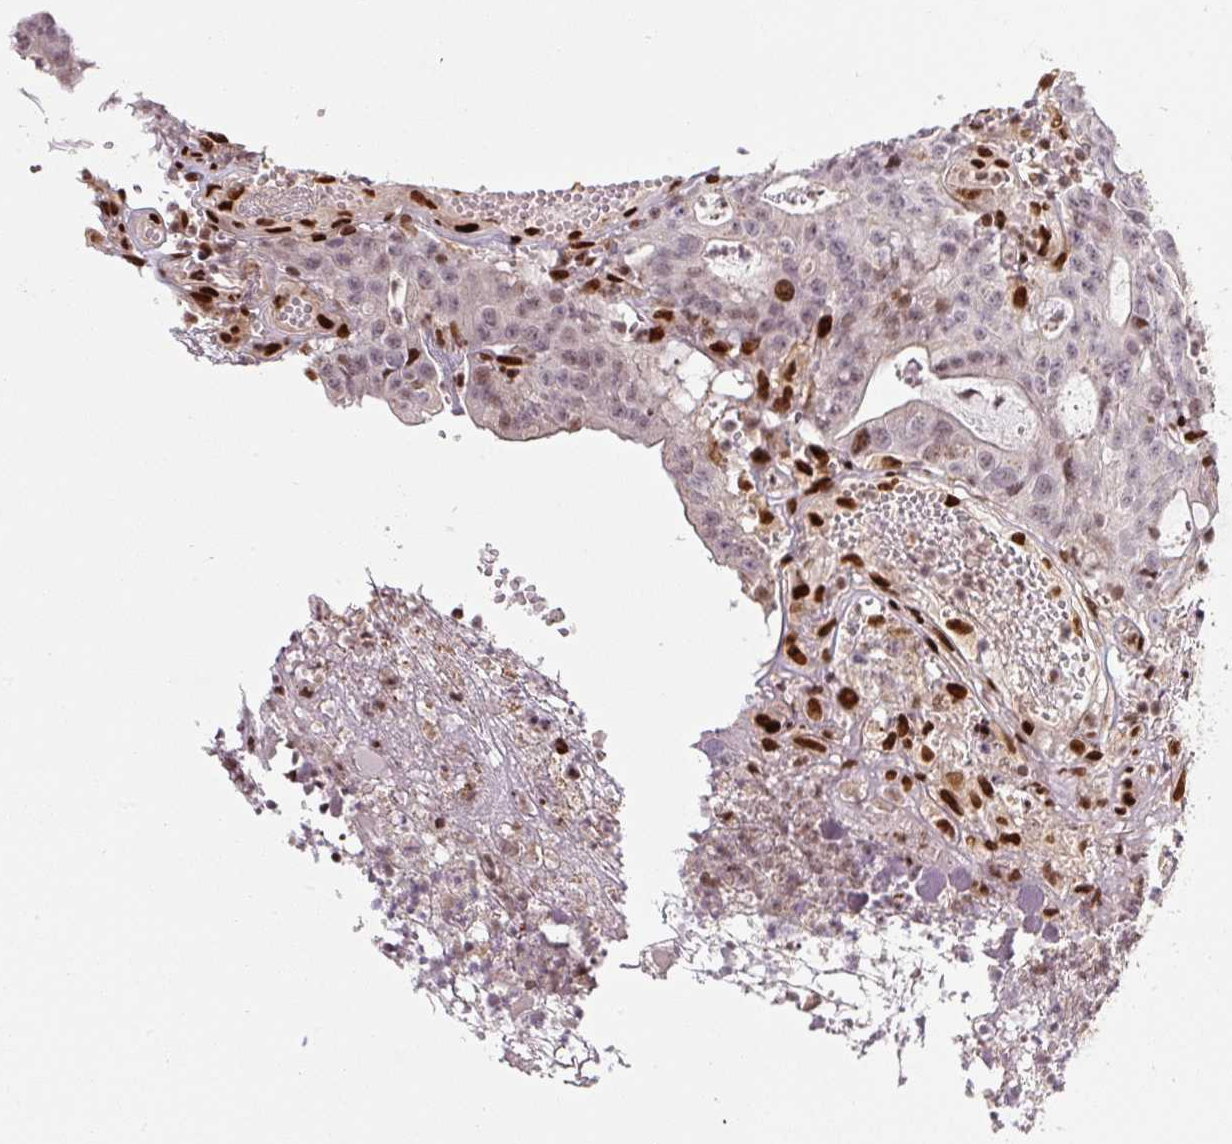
{"staining": {"intensity": "moderate", "quantity": "<25%", "location": "nuclear"}, "tissue": "colorectal cancer", "cell_type": "Tumor cells", "image_type": "cancer", "snomed": [{"axis": "morphology", "description": "Adenocarcinoma, NOS"}, {"axis": "topography", "description": "Colon"}], "caption": "DAB immunohistochemical staining of human colorectal adenocarcinoma displays moderate nuclear protein expression in approximately <25% of tumor cells. (DAB IHC, brown staining for protein, blue staining for nuclei).", "gene": "PYDC2", "patient": {"sex": "male", "age": 83}}